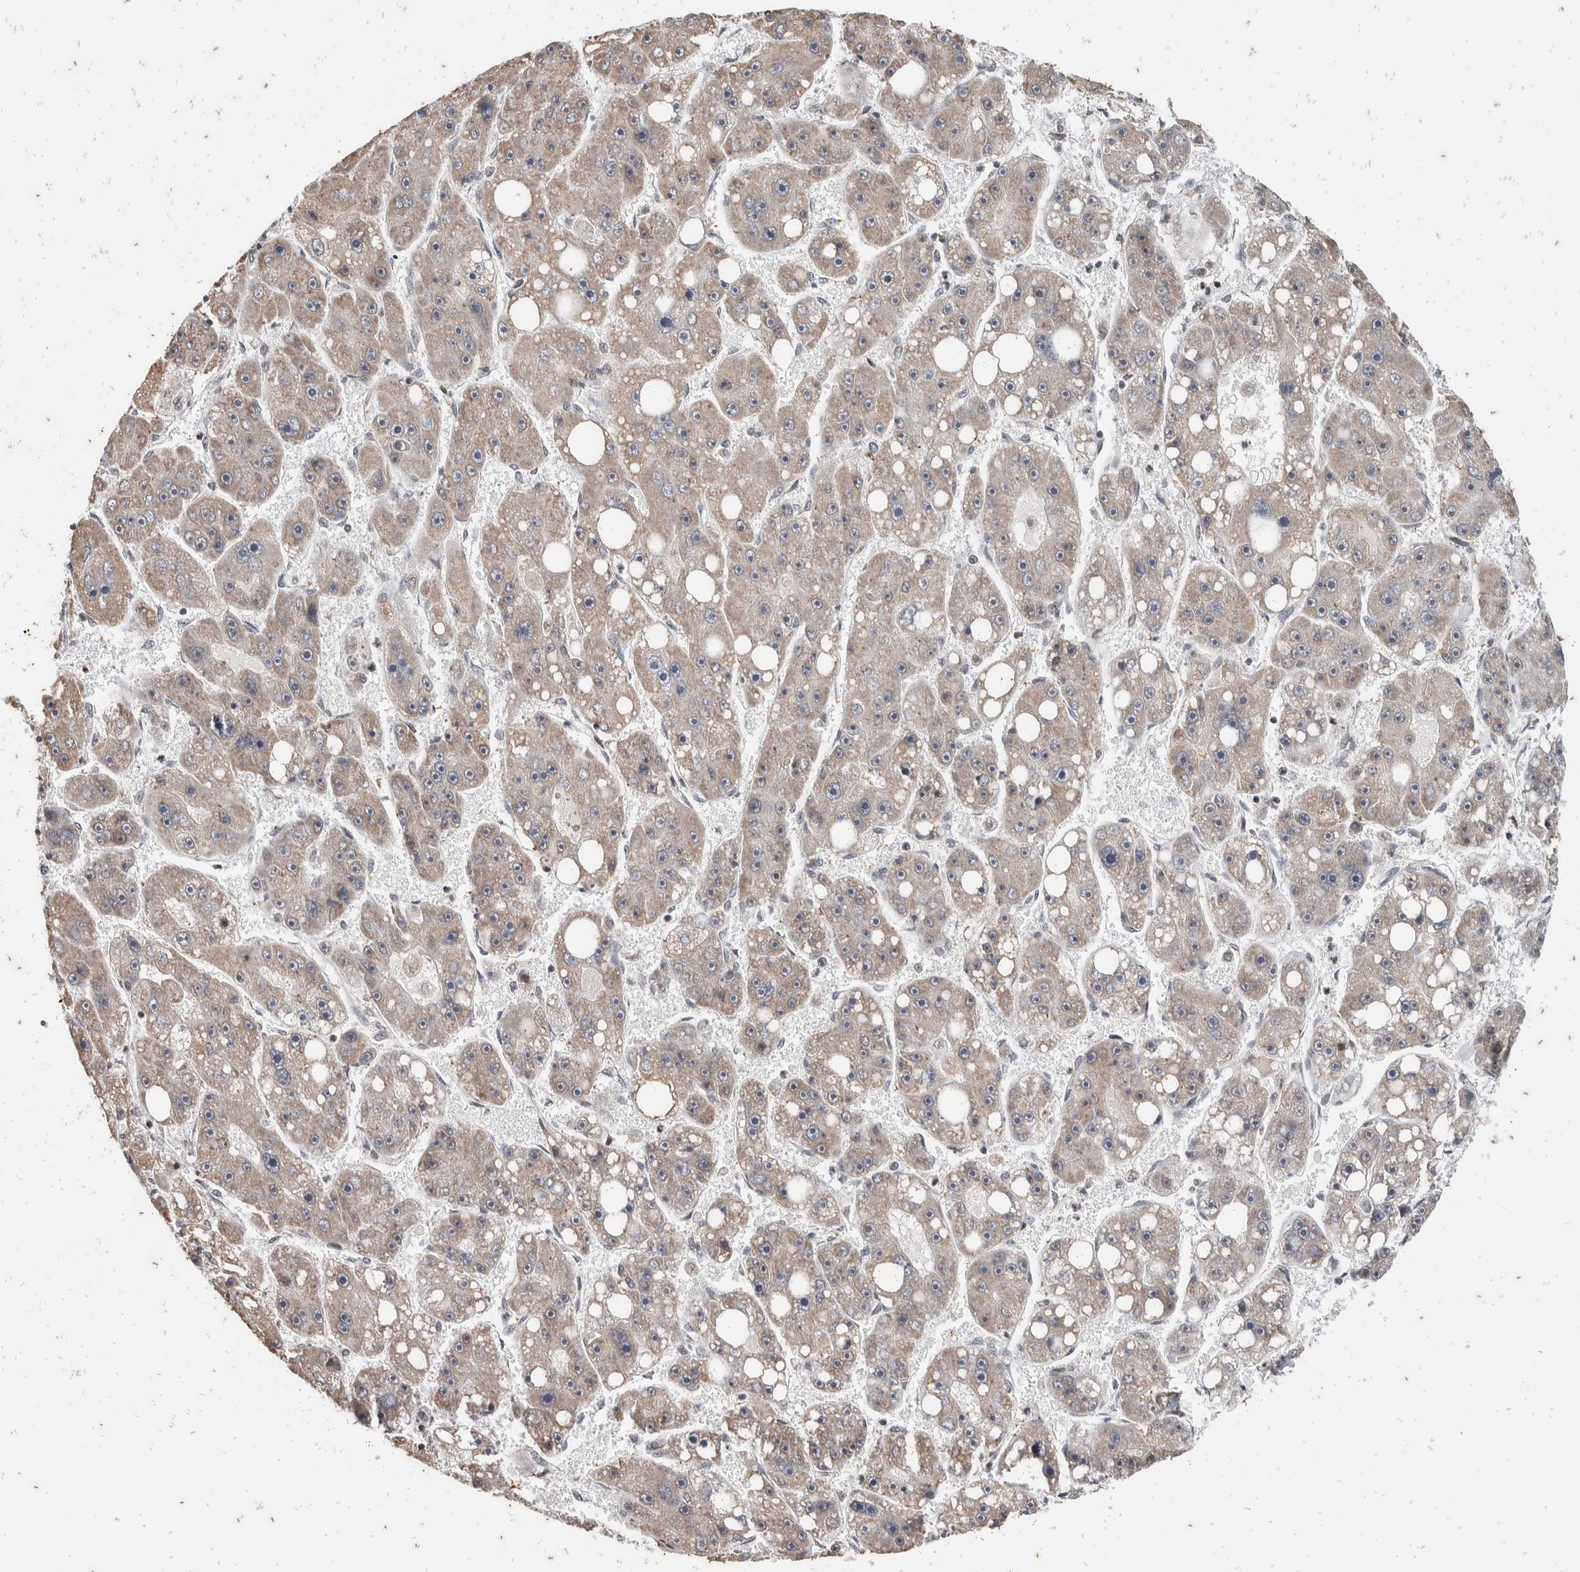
{"staining": {"intensity": "weak", "quantity": "25%-75%", "location": "cytoplasmic/membranous"}, "tissue": "liver cancer", "cell_type": "Tumor cells", "image_type": "cancer", "snomed": [{"axis": "morphology", "description": "Carcinoma, Hepatocellular, NOS"}, {"axis": "topography", "description": "Liver"}], "caption": "This micrograph reveals immunohistochemistry (IHC) staining of liver hepatocellular carcinoma, with low weak cytoplasmic/membranous expression in about 25%-75% of tumor cells.", "gene": "ATXN7L1", "patient": {"sex": "female", "age": 61}}